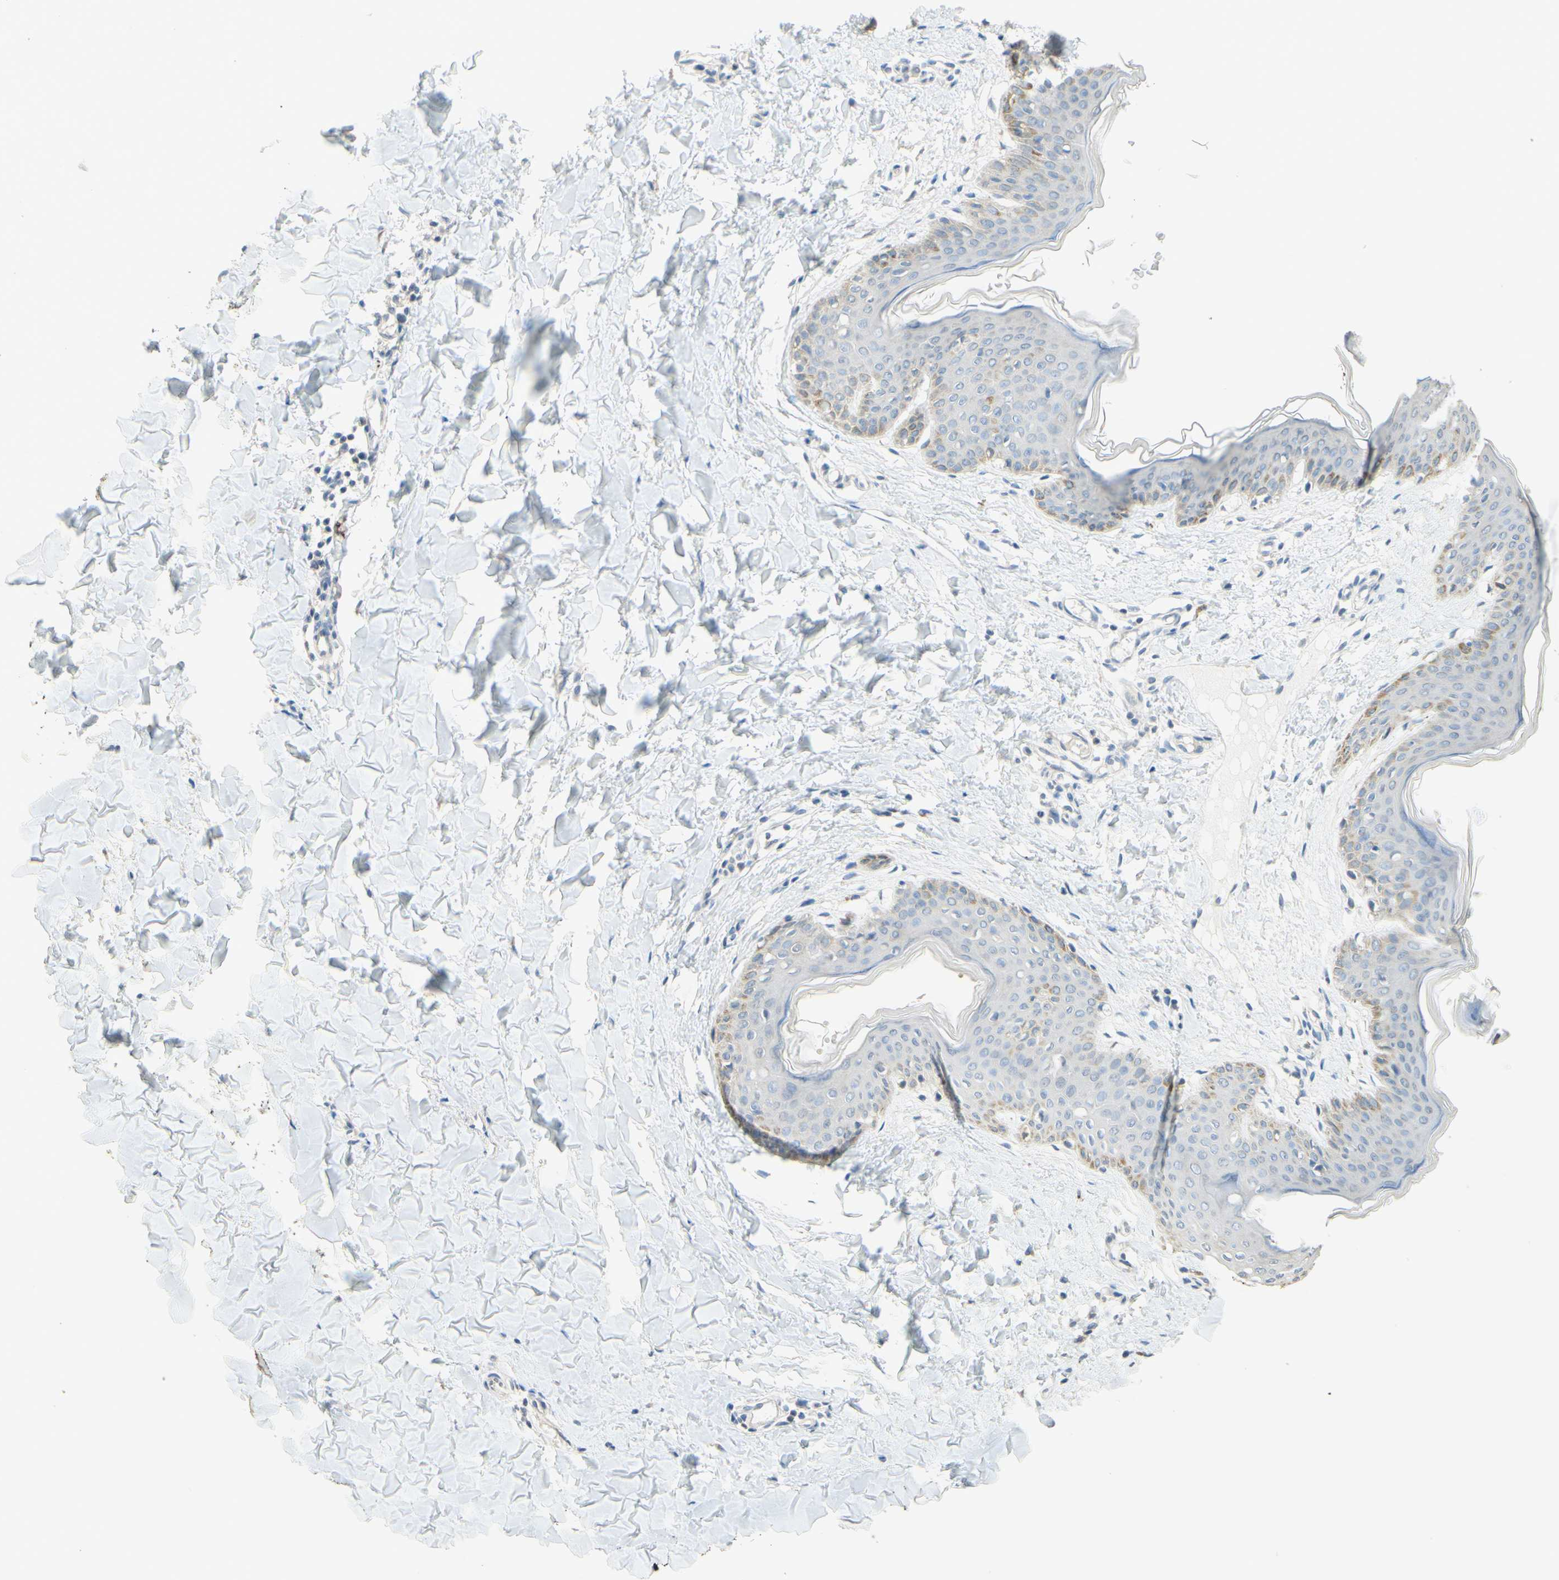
{"staining": {"intensity": "negative", "quantity": "none", "location": "none"}, "tissue": "skin", "cell_type": "Fibroblasts", "image_type": "normal", "snomed": [{"axis": "morphology", "description": "Normal tissue, NOS"}, {"axis": "topography", "description": "Skin"}], "caption": "Immunohistochemistry (IHC) of normal skin exhibits no expression in fibroblasts.", "gene": "MAG", "patient": {"sex": "female", "age": 17}}